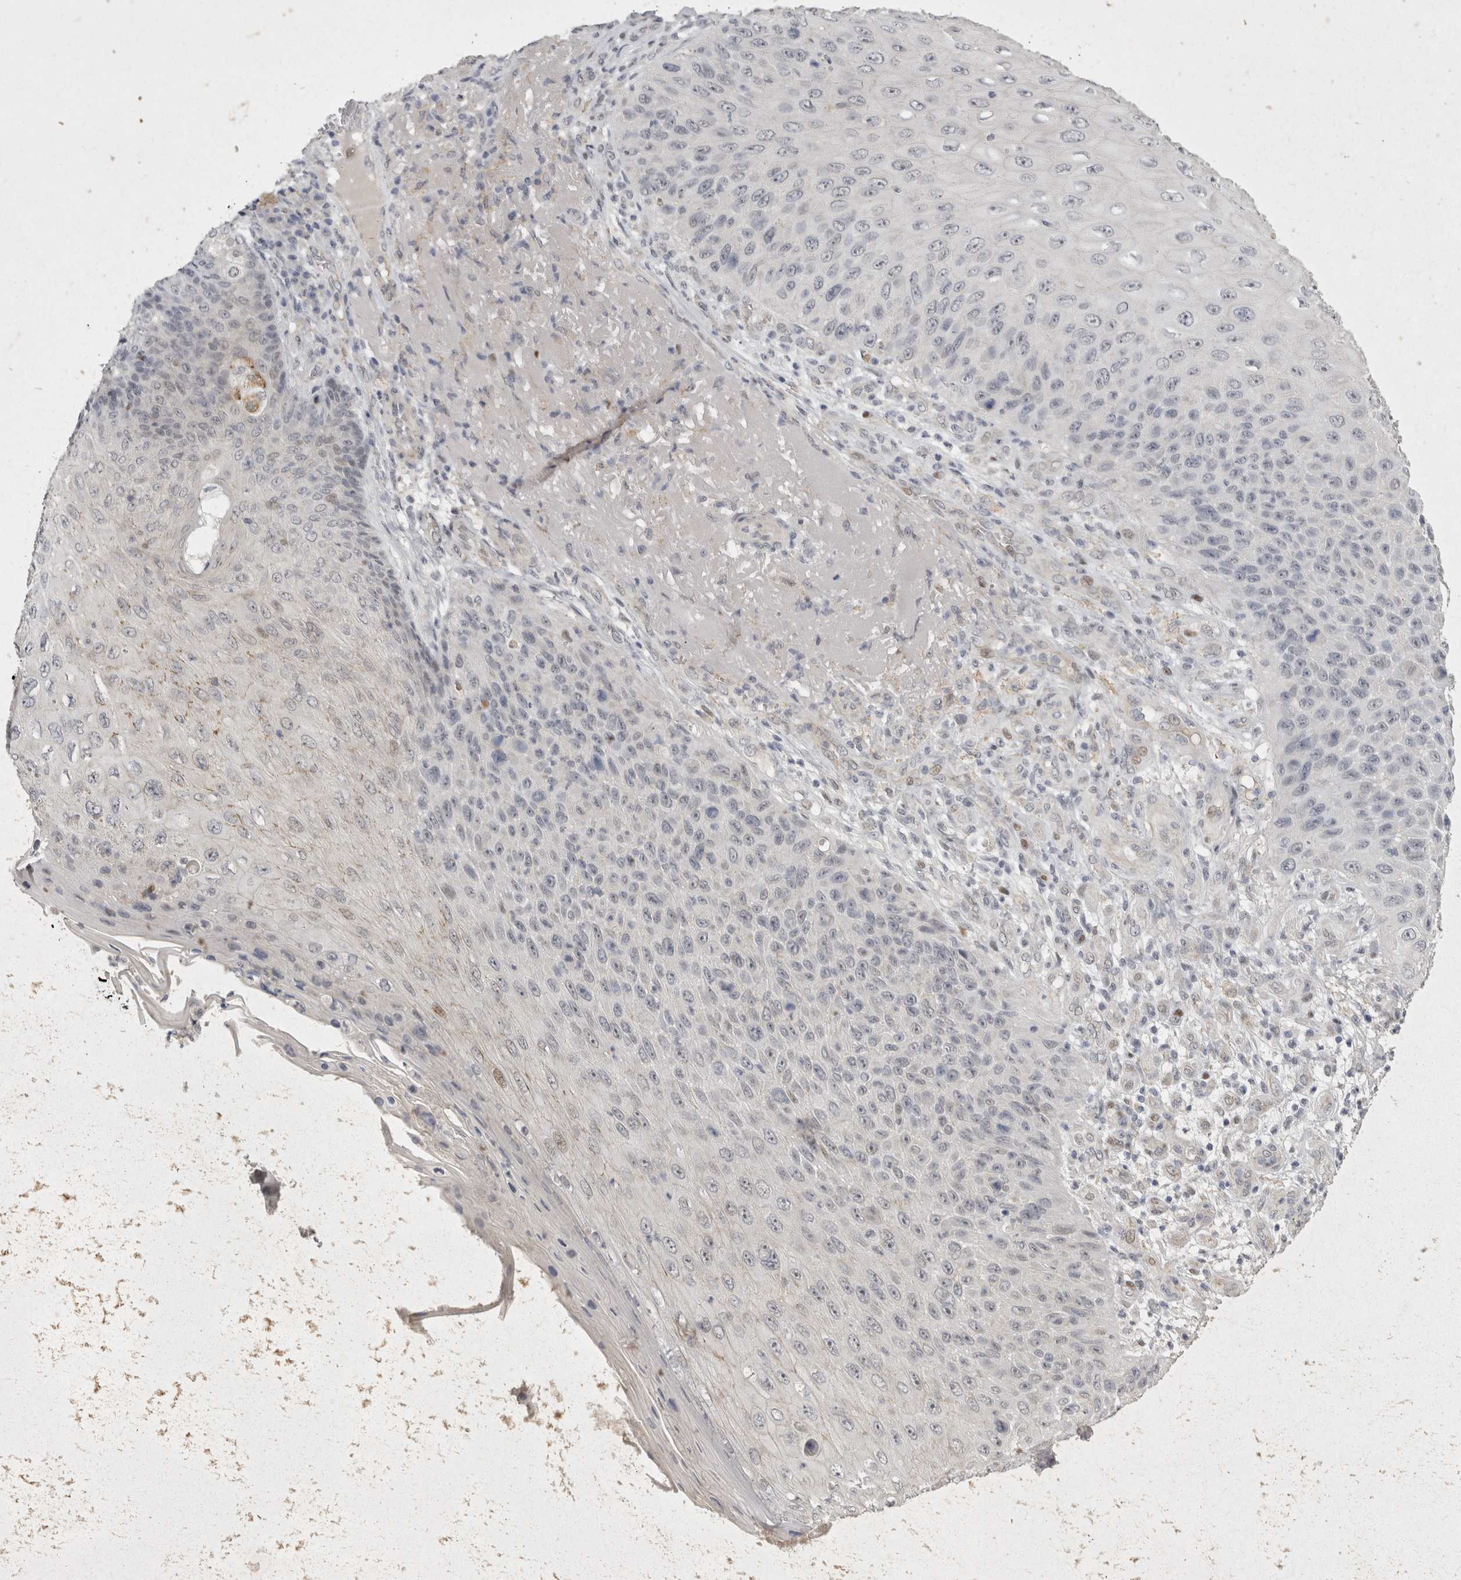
{"staining": {"intensity": "negative", "quantity": "none", "location": "none"}, "tissue": "skin cancer", "cell_type": "Tumor cells", "image_type": "cancer", "snomed": [{"axis": "morphology", "description": "Squamous cell carcinoma, NOS"}, {"axis": "topography", "description": "Skin"}], "caption": "IHC micrograph of human skin cancer (squamous cell carcinoma) stained for a protein (brown), which exhibits no positivity in tumor cells.", "gene": "TOM1L2", "patient": {"sex": "female", "age": 88}}